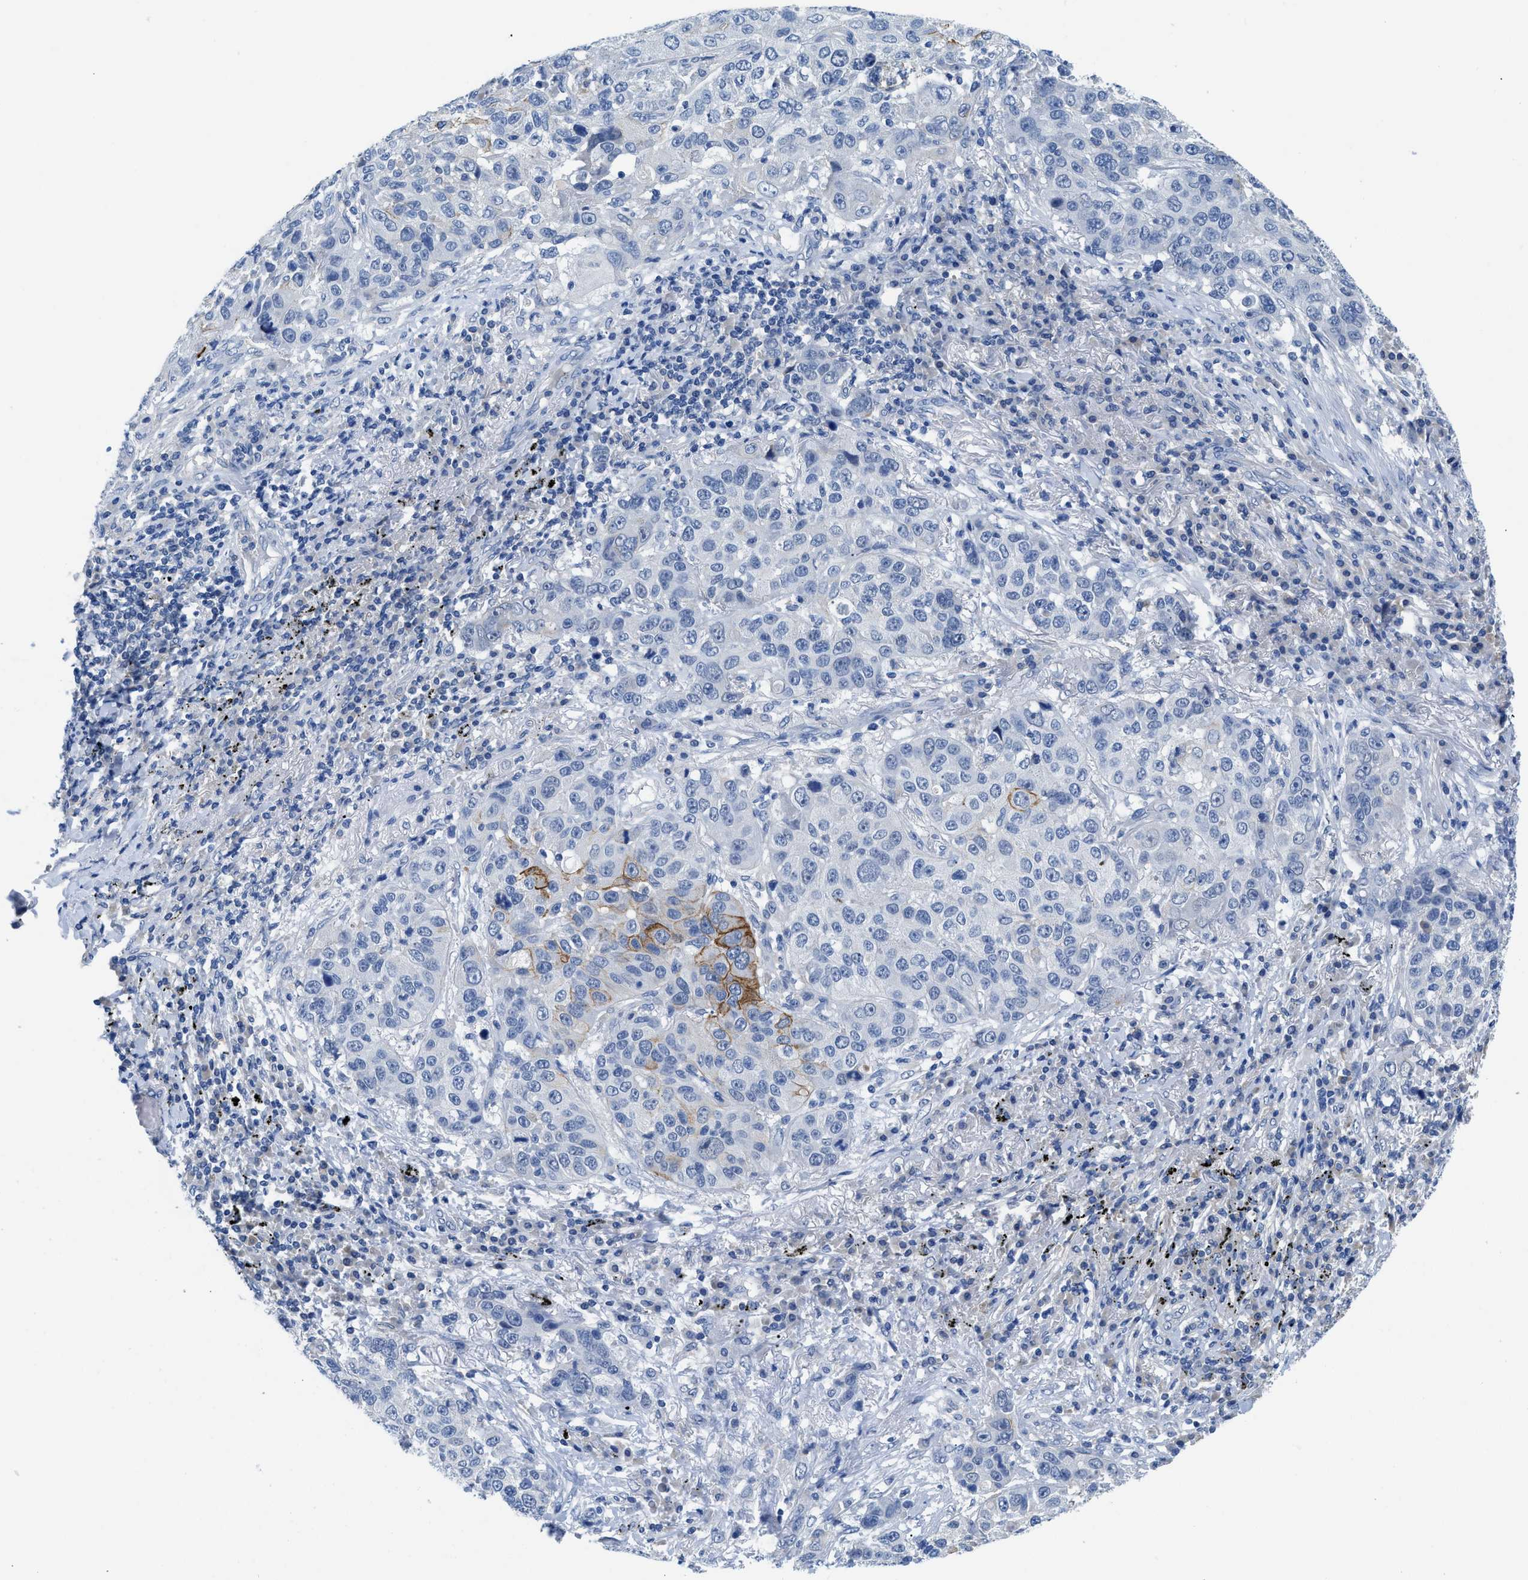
{"staining": {"intensity": "negative", "quantity": "none", "location": "none"}, "tissue": "lung cancer", "cell_type": "Tumor cells", "image_type": "cancer", "snomed": [{"axis": "morphology", "description": "Squamous cell carcinoma, NOS"}, {"axis": "topography", "description": "Lung"}], "caption": "Immunohistochemistry of human squamous cell carcinoma (lung) exhibits no positivity in tumor cells. Brightfield microscopy of immunohistochemistry stained with DAB (3,3'-diaminobenzidine) (brown) and hematoxylin (blue), captured at high magnification.", "gene": "SLC10A6", "patient": {"sex": "male", "age": 57}}